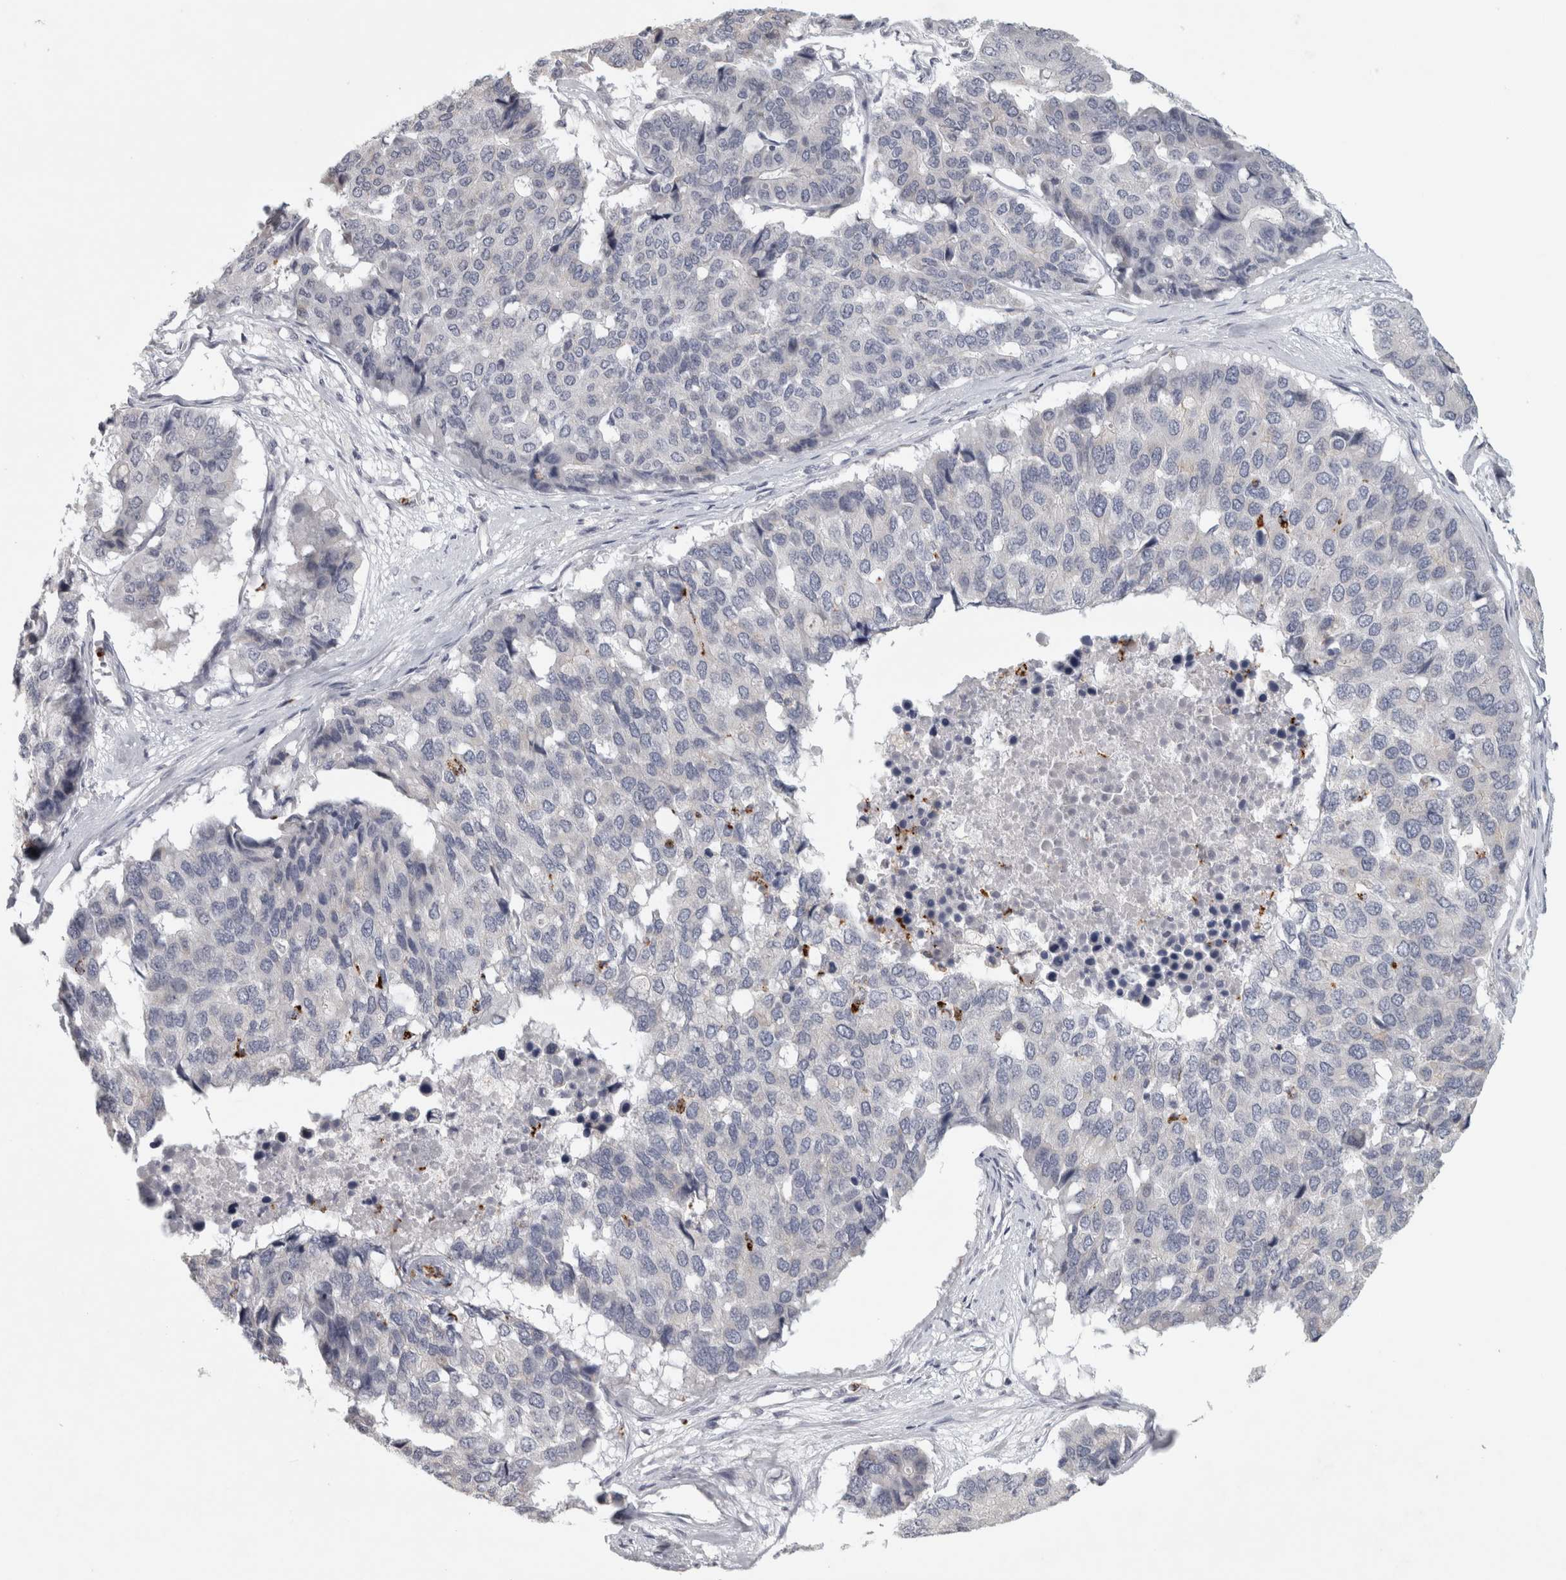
{"staining": {"intensity": "negative", "quantity": "none", "location": "none"}, "tissue": "pancreatic cancer", "cell_type": "Tumor cells", "image_type": "cancer", "snomed": [{"axis": "morphology", "description": "Adenocarcinoma, NOS"}, {"axis": "topography", "description": "Pancreas"}], "caption": "Immunohistochemistry micrograph of neoplastic tissue: adenocarcinoma (pancreatic) stained with DAB exhibits no significant protein positivity in tumor cells.", "gene": "PTPRN2", "patient": {"sex": "male", "age": 50}}